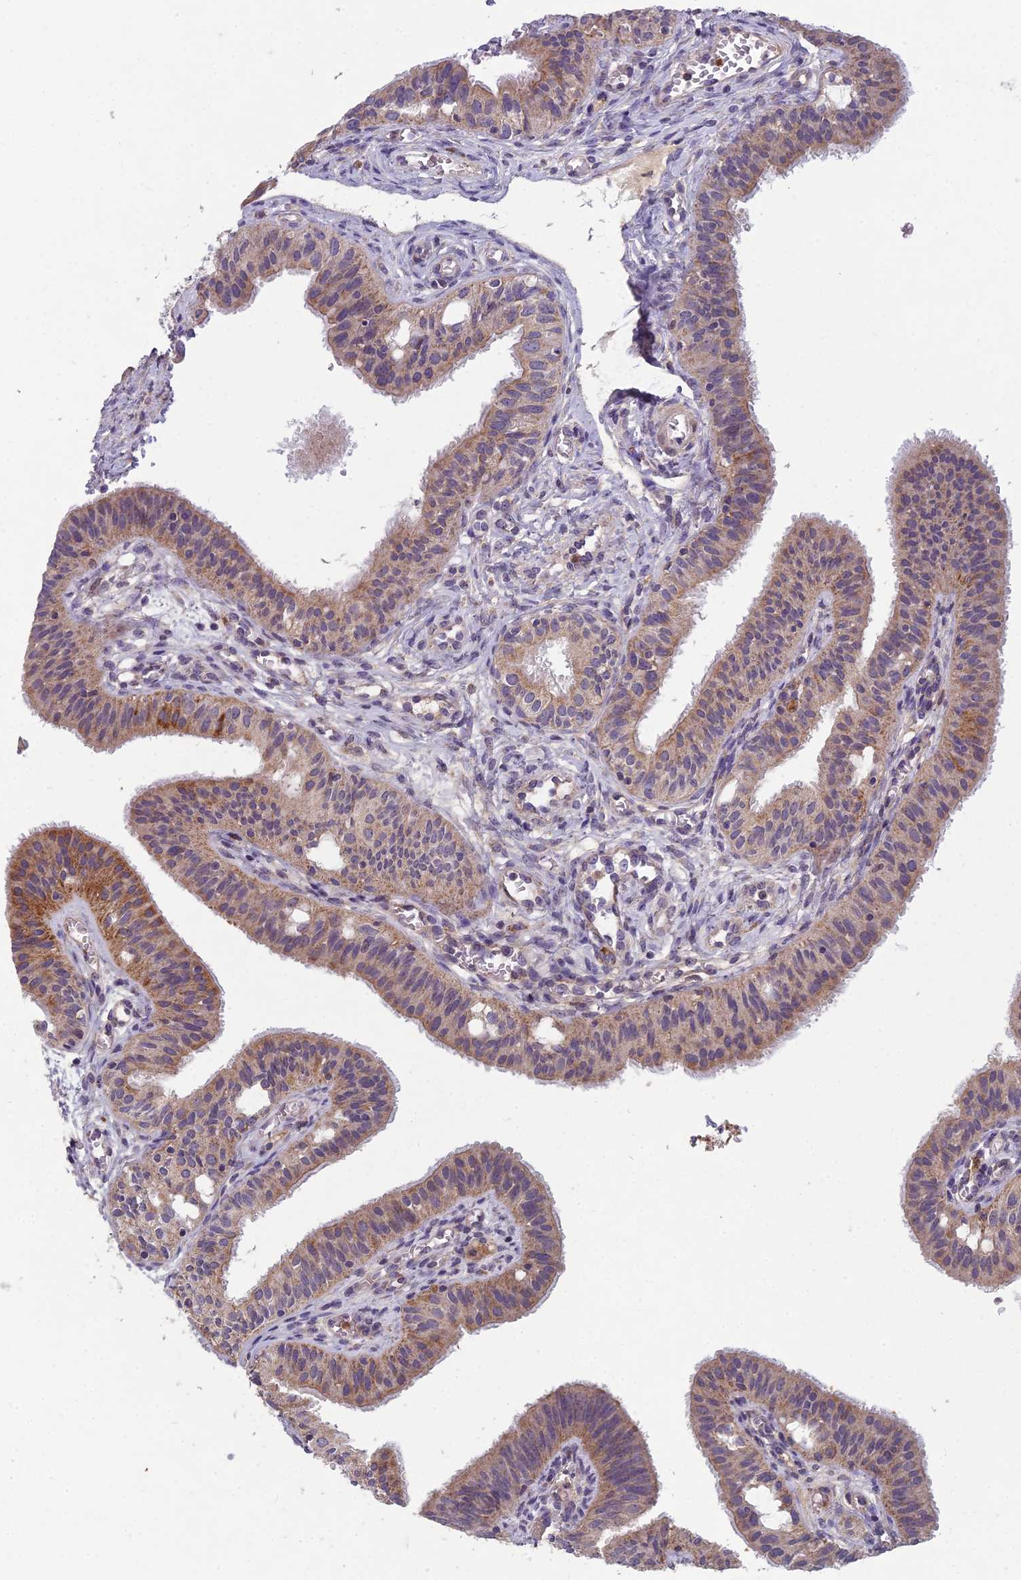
{"staining": {"intensity": "moderate", "quantity": "<25%", "location": "cytoplasmic/membranous"}, "tissue": "fallopian tube", "cell_type": "Glandular cells", "image_type": "normal", "snomed": [{"axis": "morphology", "description": "Normal tissue, NOS"}, {"axis": "topography", "description": "Fallopian tube"}, {"axis": "topography", "description": "Ovary"}], "caption": "Immunohistochemistry image of unremarkable fallopian tube: fallopian tube stained using immunohistochemistry demonstrates low levels of moderate protein expression localized specifically in the cytoplasmic/membranous of glandular cells, appearing as a cytoplasmic/membranous brown color.", "gene": "ENSG00000188897", "patient": {"sex": "female", "age": 42}}